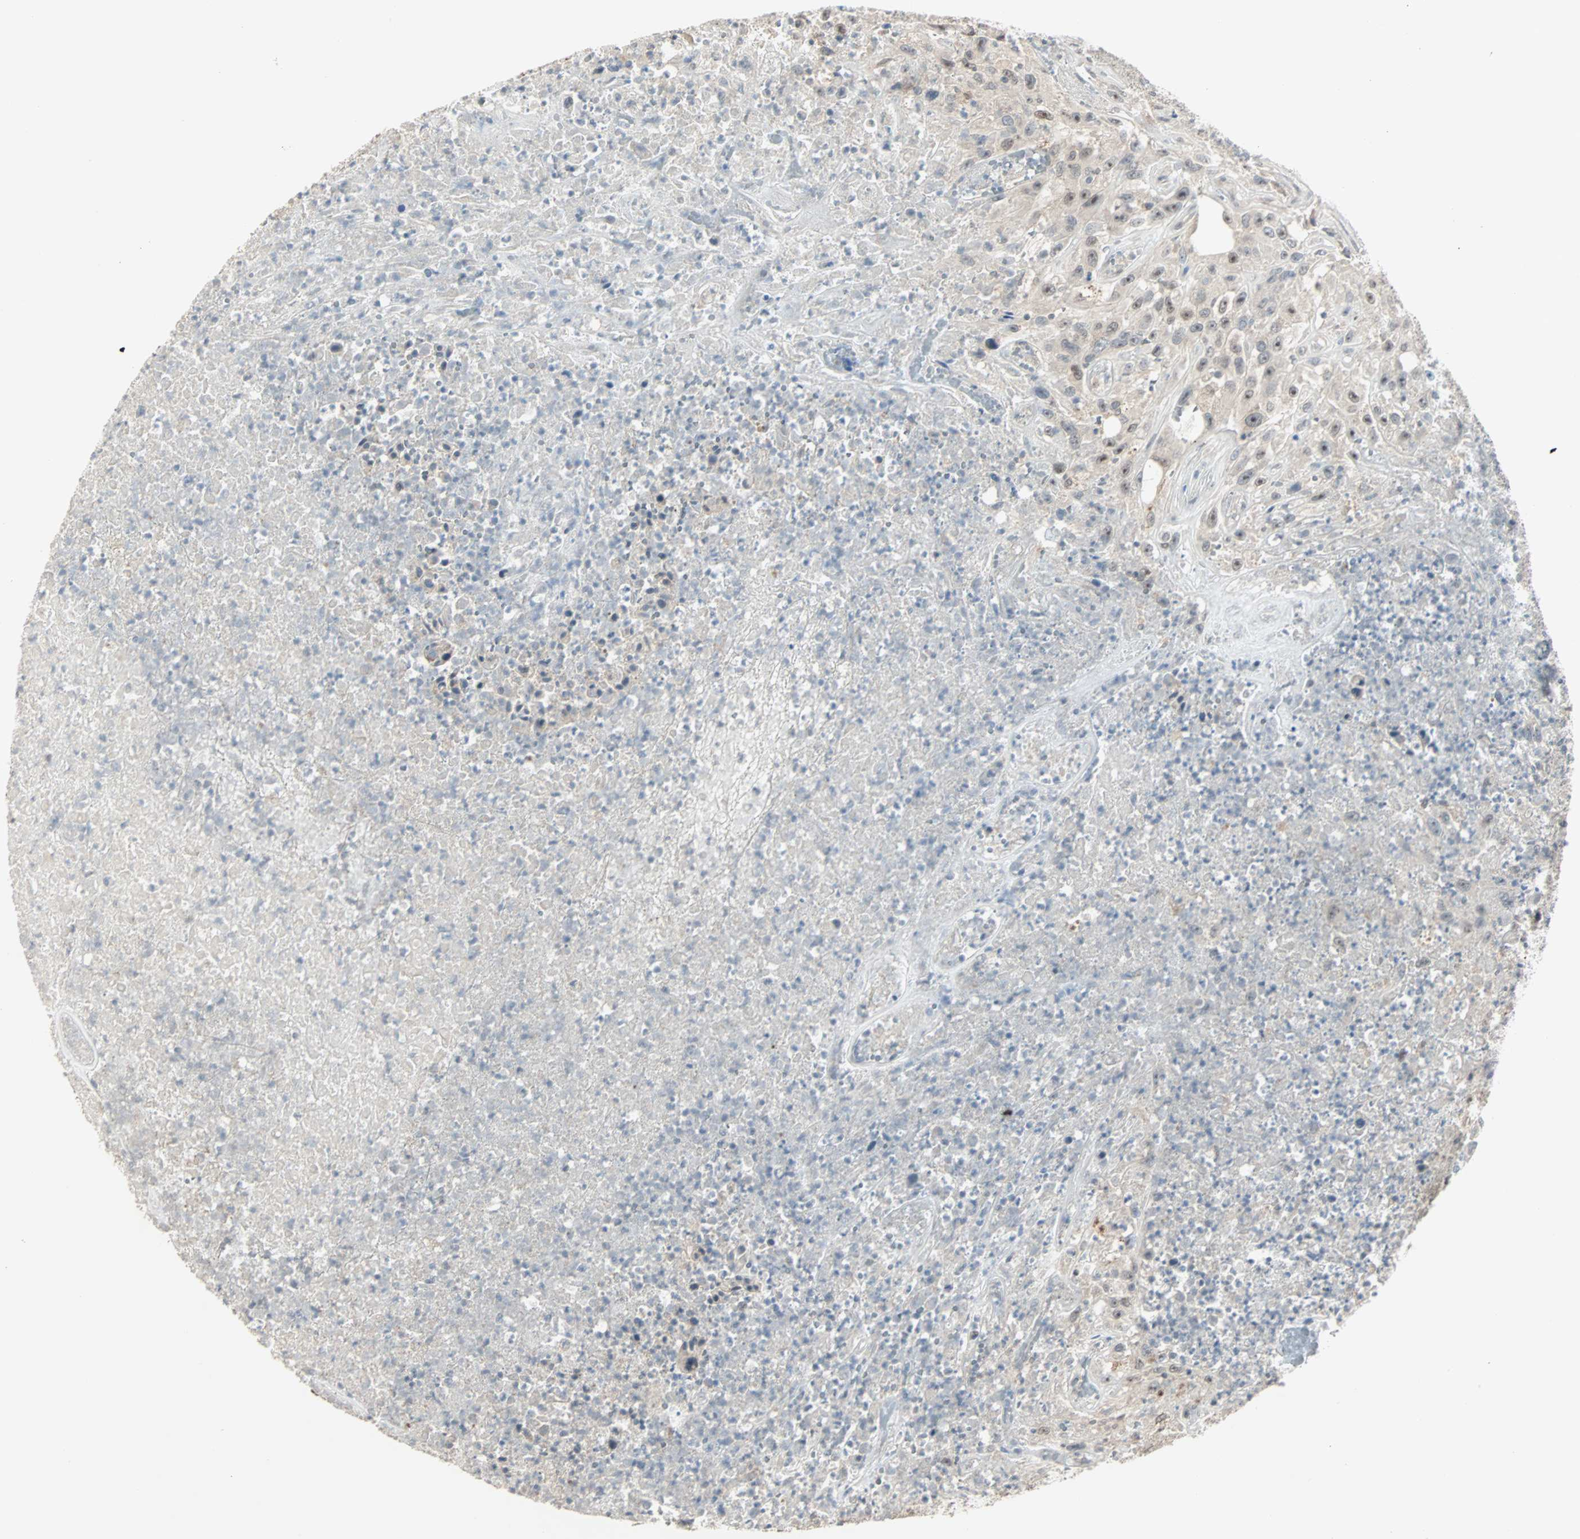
{"staining": {"intensity": "negative", "quantity": "none", "location": "none"}, "tissue": "urothelial cancer", "cell_type": "Tumor cells", "image_type": "cancer", "snomed": [{"axis": "morphology", "description": "Urothelial carcinoma, High grade"}, {"axis": "topography", "description": "Urinary bladder"}], "caption": "There is no significant expression in tumor cells of urothelial carcinoma (high-grade). Brightfield microscopy of immunohistochemistry stained with DAB (brown) and hematoxylin (blue), captured at high magnification.", "gene": "KDM4A", "patient": {"sex": "male", "age": 66}}